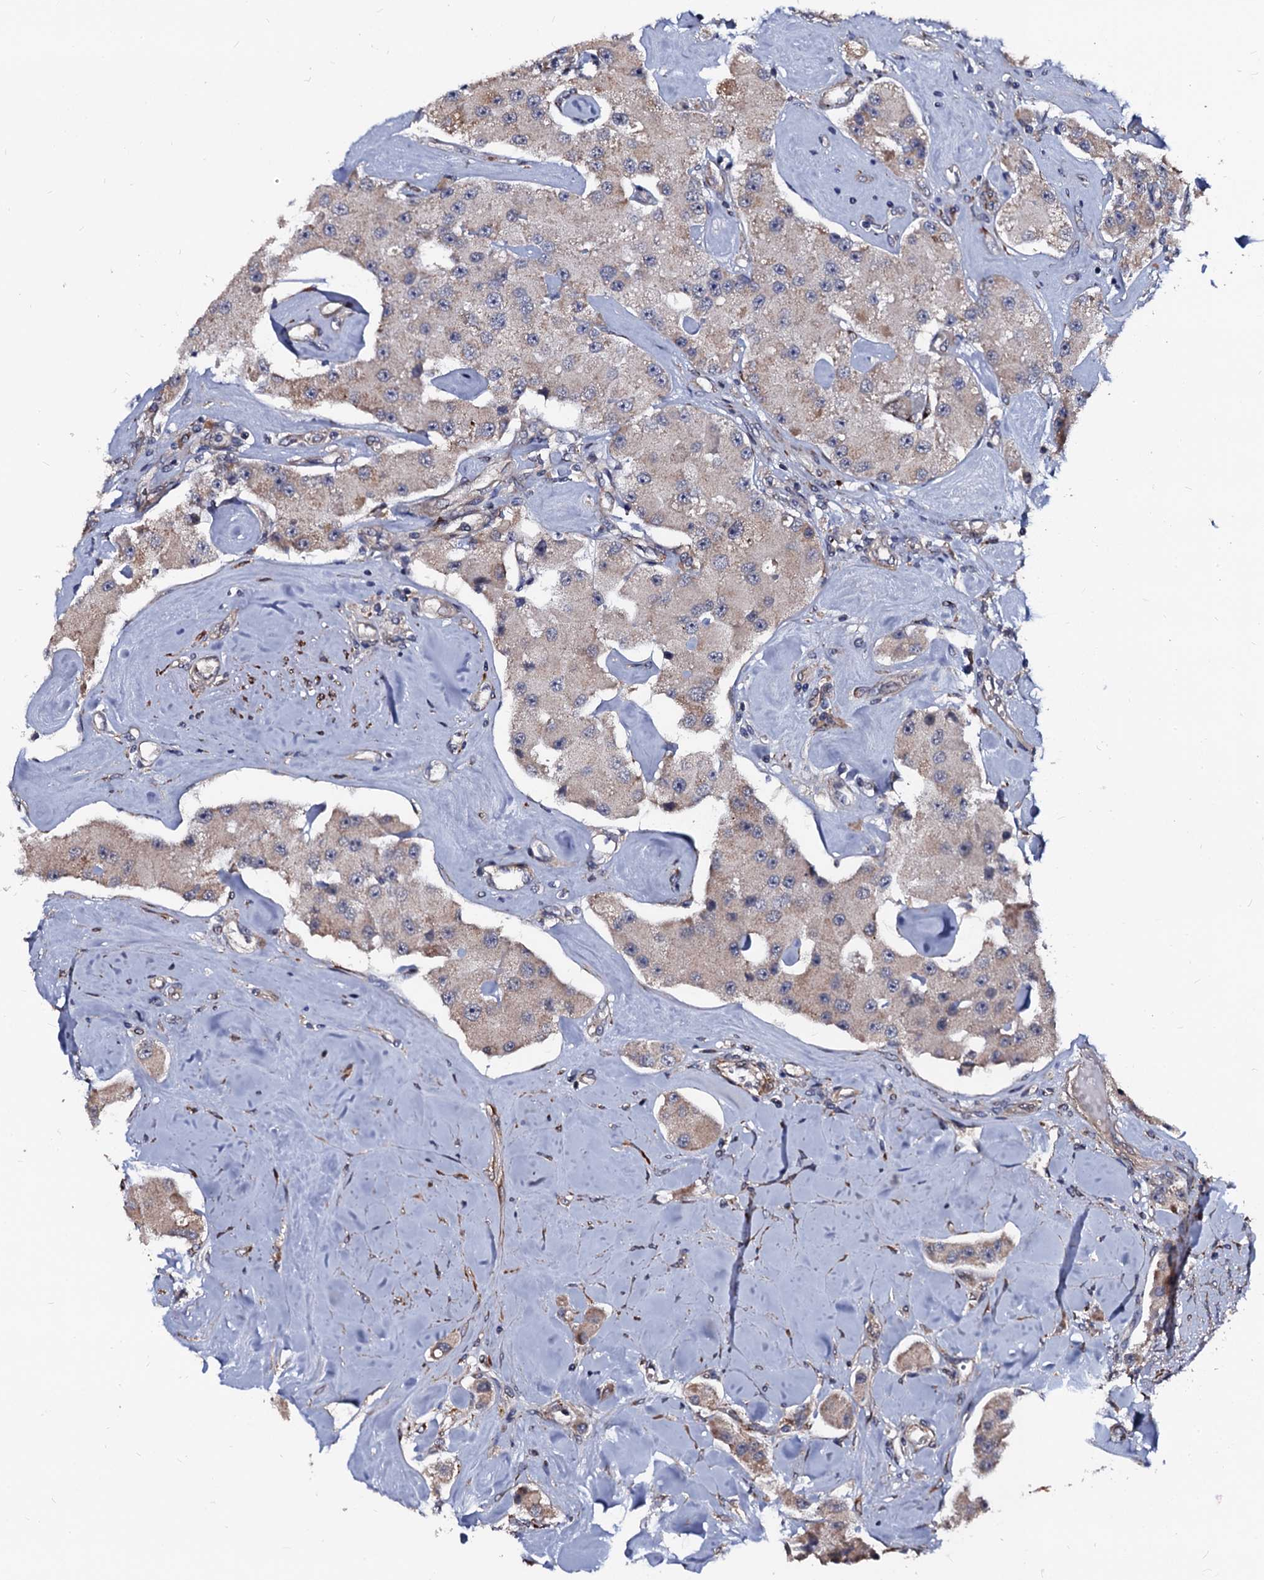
{"staining": {"intensity": "weak", "quantity": "25%-75%", "location": "cytoplasmic/membranous"}, "tissue": "carcinoid", "cell_type": "Tumor cells", "image_type": "cancer", "snomed": [{"axis": "morphology", "description": "Carcinoid, malignant, NOS"}, {"axis": "topography", "description": "Pancreas"}], "caption": "Human carcinoid stained for a protein (brown) displays weak cytoplasmic/membranous positive positivity in about 25%-75% of tumor cells.", "gene": "N4BP1", "patient": {"sex": "male", "age": 41}}